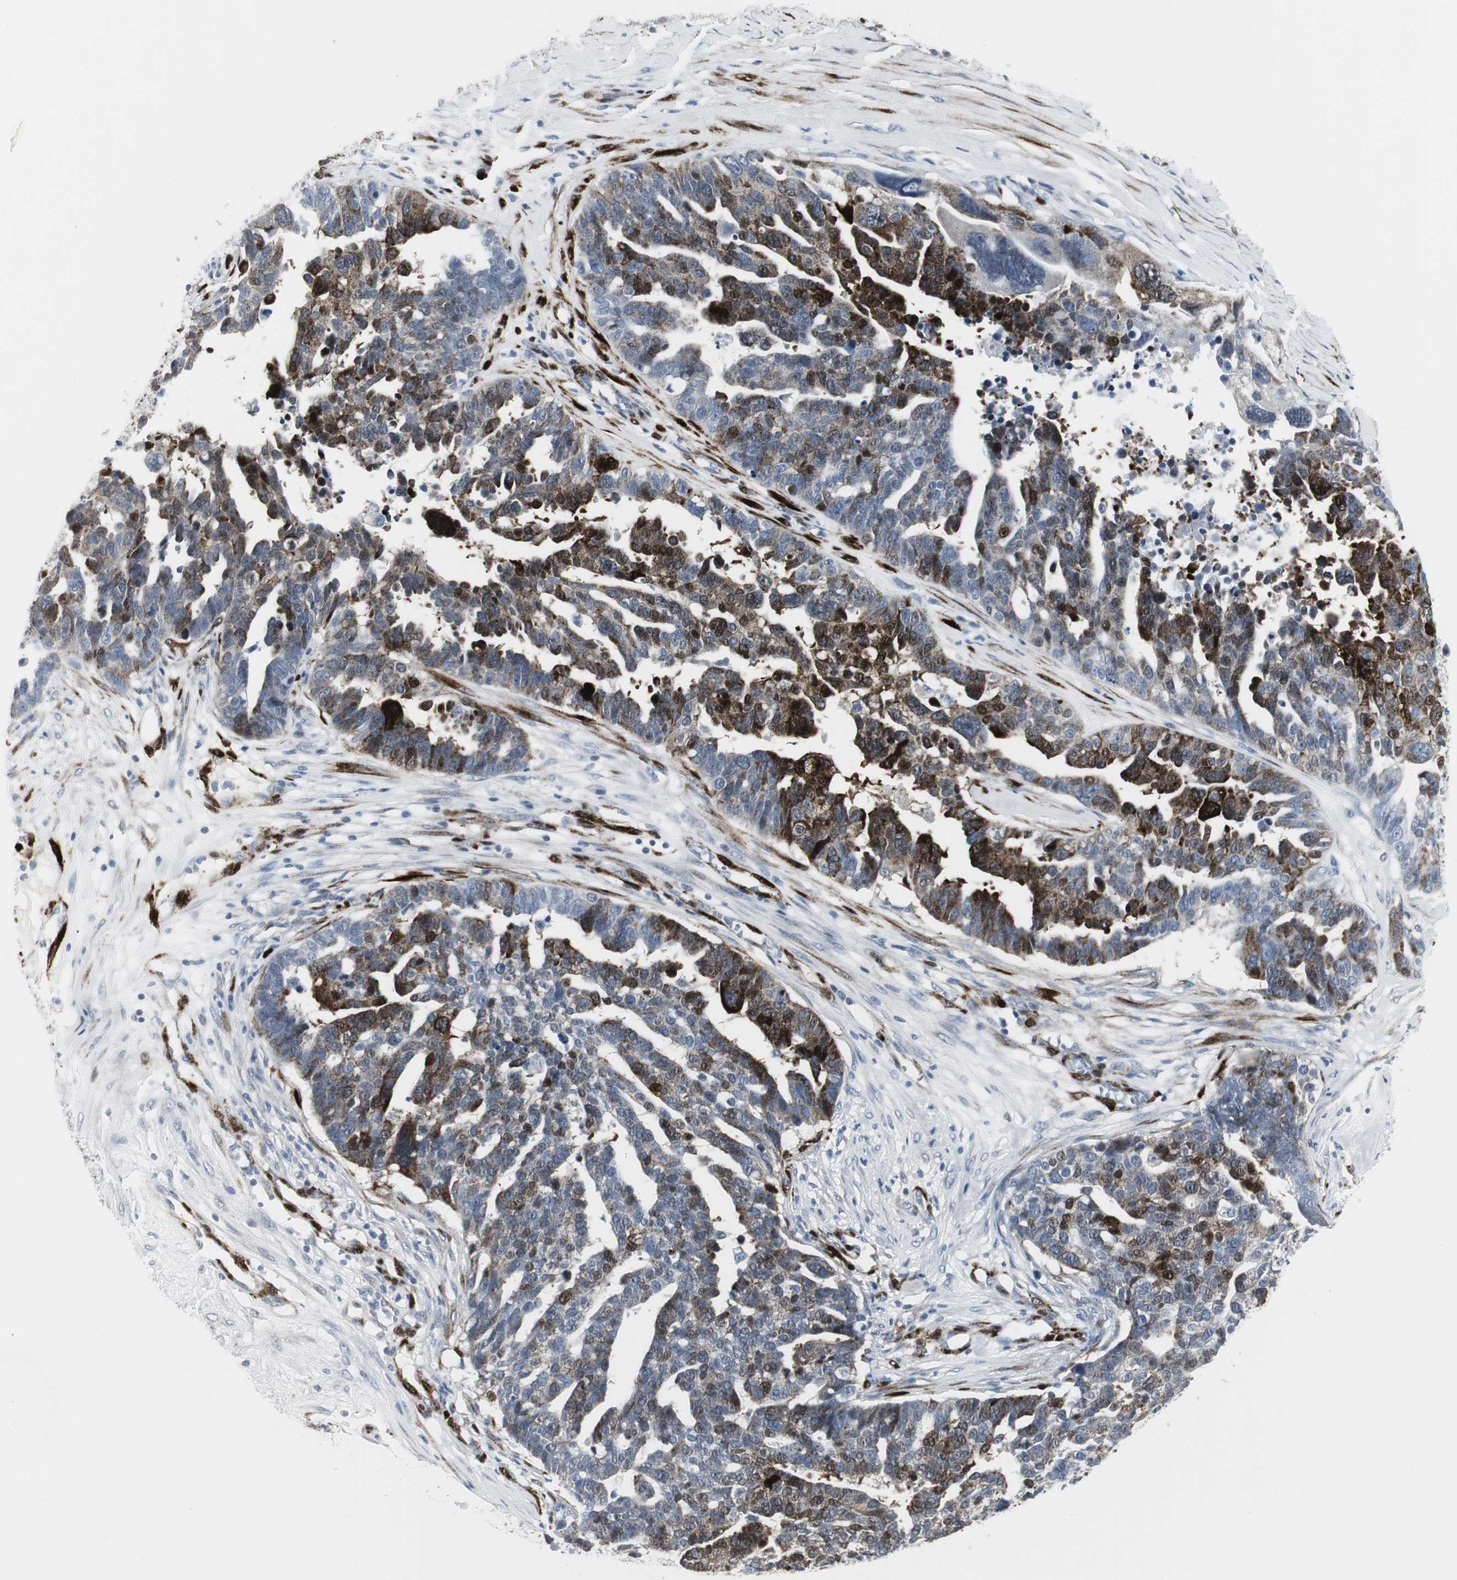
{"staining": {"intensity": "strong", "quantity": "25%-75%", "location": "cytoplasmic/membranous,nuclear"}, "tissue": "ovarian cancer", "cell_type": "Tumor cells", "image_type": "cancer", "snomed": [{"axis": "morphology", "description": "Cystadenocarcinoma, serous, NOS"}, {"axis": "topography", "description": "Ovary"}], "caption": "Protein staining of ovarian cancer tissue shows strong cytoplasmic/membranous and nuclear staining in about 25%-75% of tumor cells.", "gene": "PPP1R14A", "patient": {"sex": "female", "age": 59}}